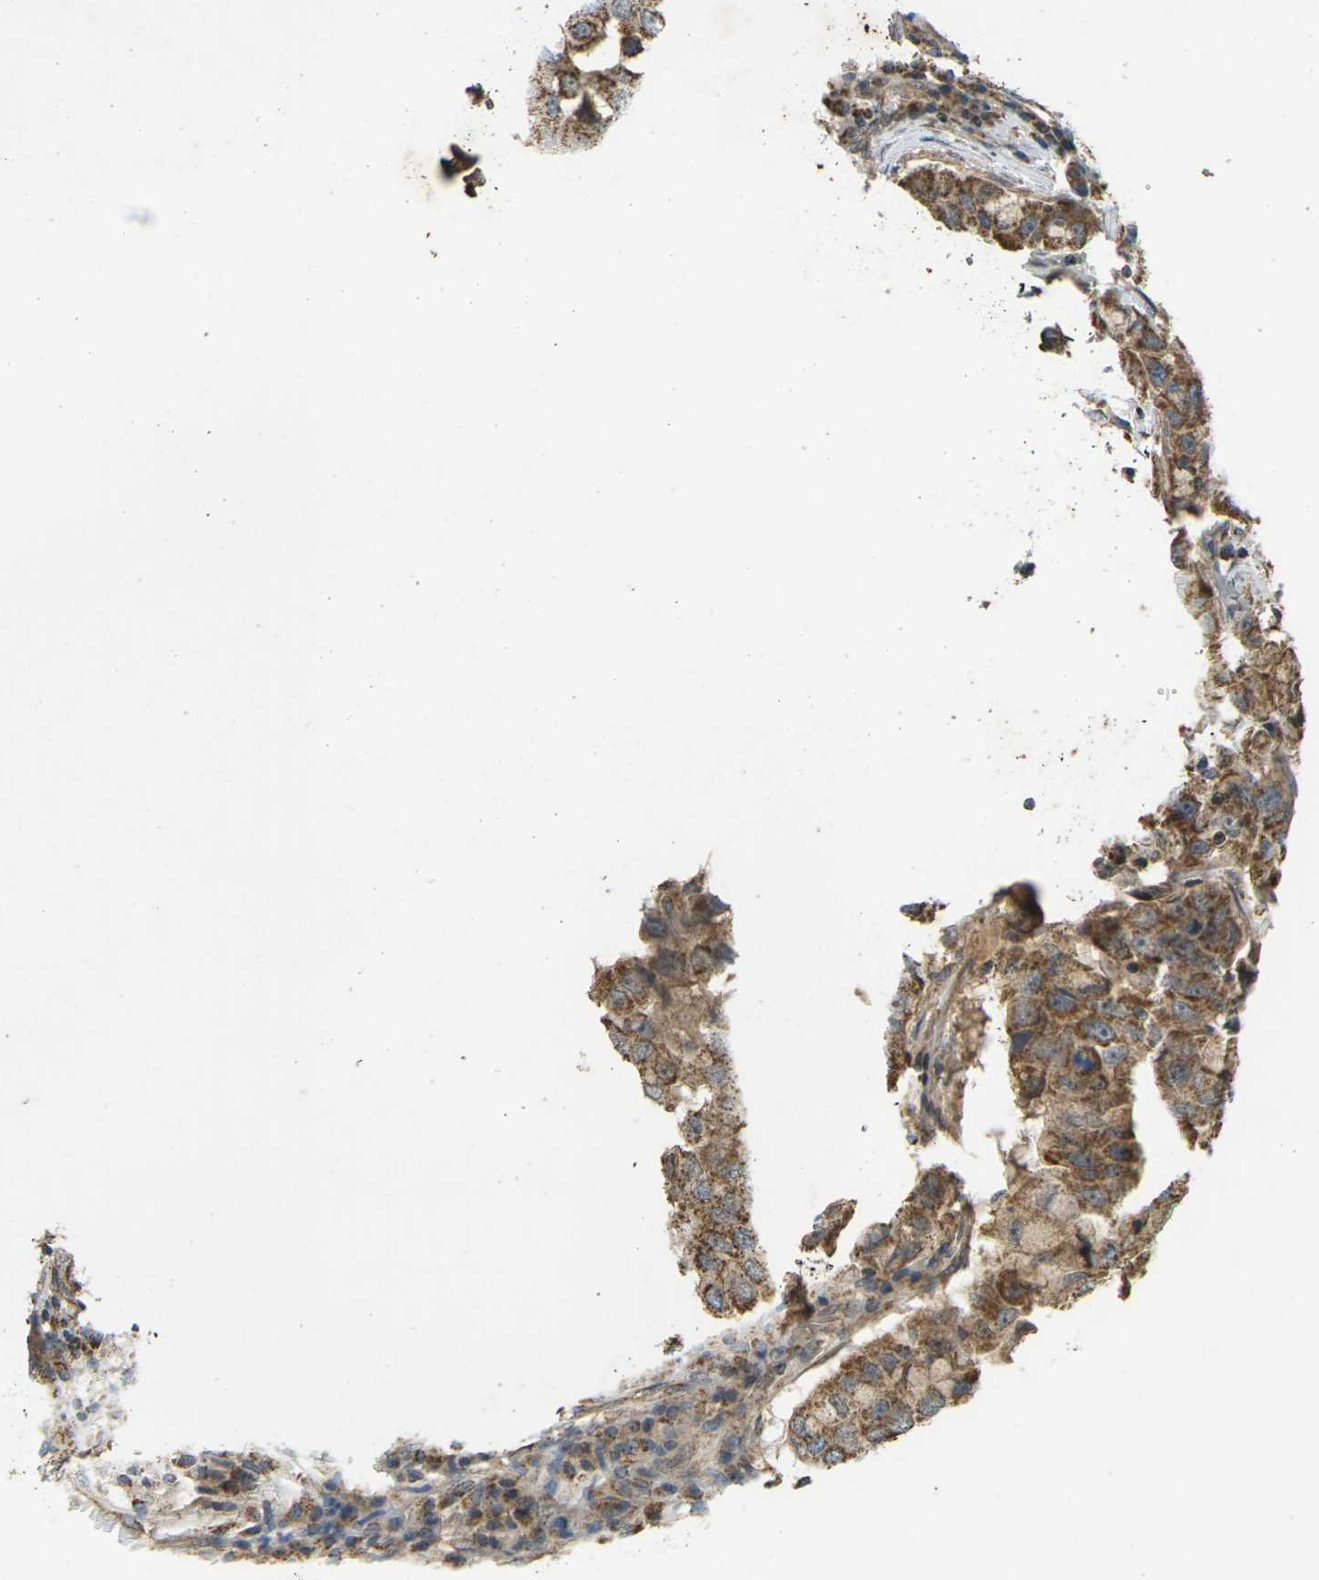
{"staining": {"intensity": "moderate", "quantity": ">75%", "location": "cytoplasmic/membranous"}, "tissue": "breast cancer", "cell_type": "Tumor cells", "image_type": "cancer", "snomed": [{"axis": "morphology", "description": "Duct carcinoma"}, {"axis": "topography", "description": "Breast"}], "caption": "Breast cancer was stained to show a protein in brown. There is medium levels of moderate cytoplasmic/membranous expression in about >75% of tumor cells.", "gene": "KSR1", "patient": {"sex": "female", "age": 27}}